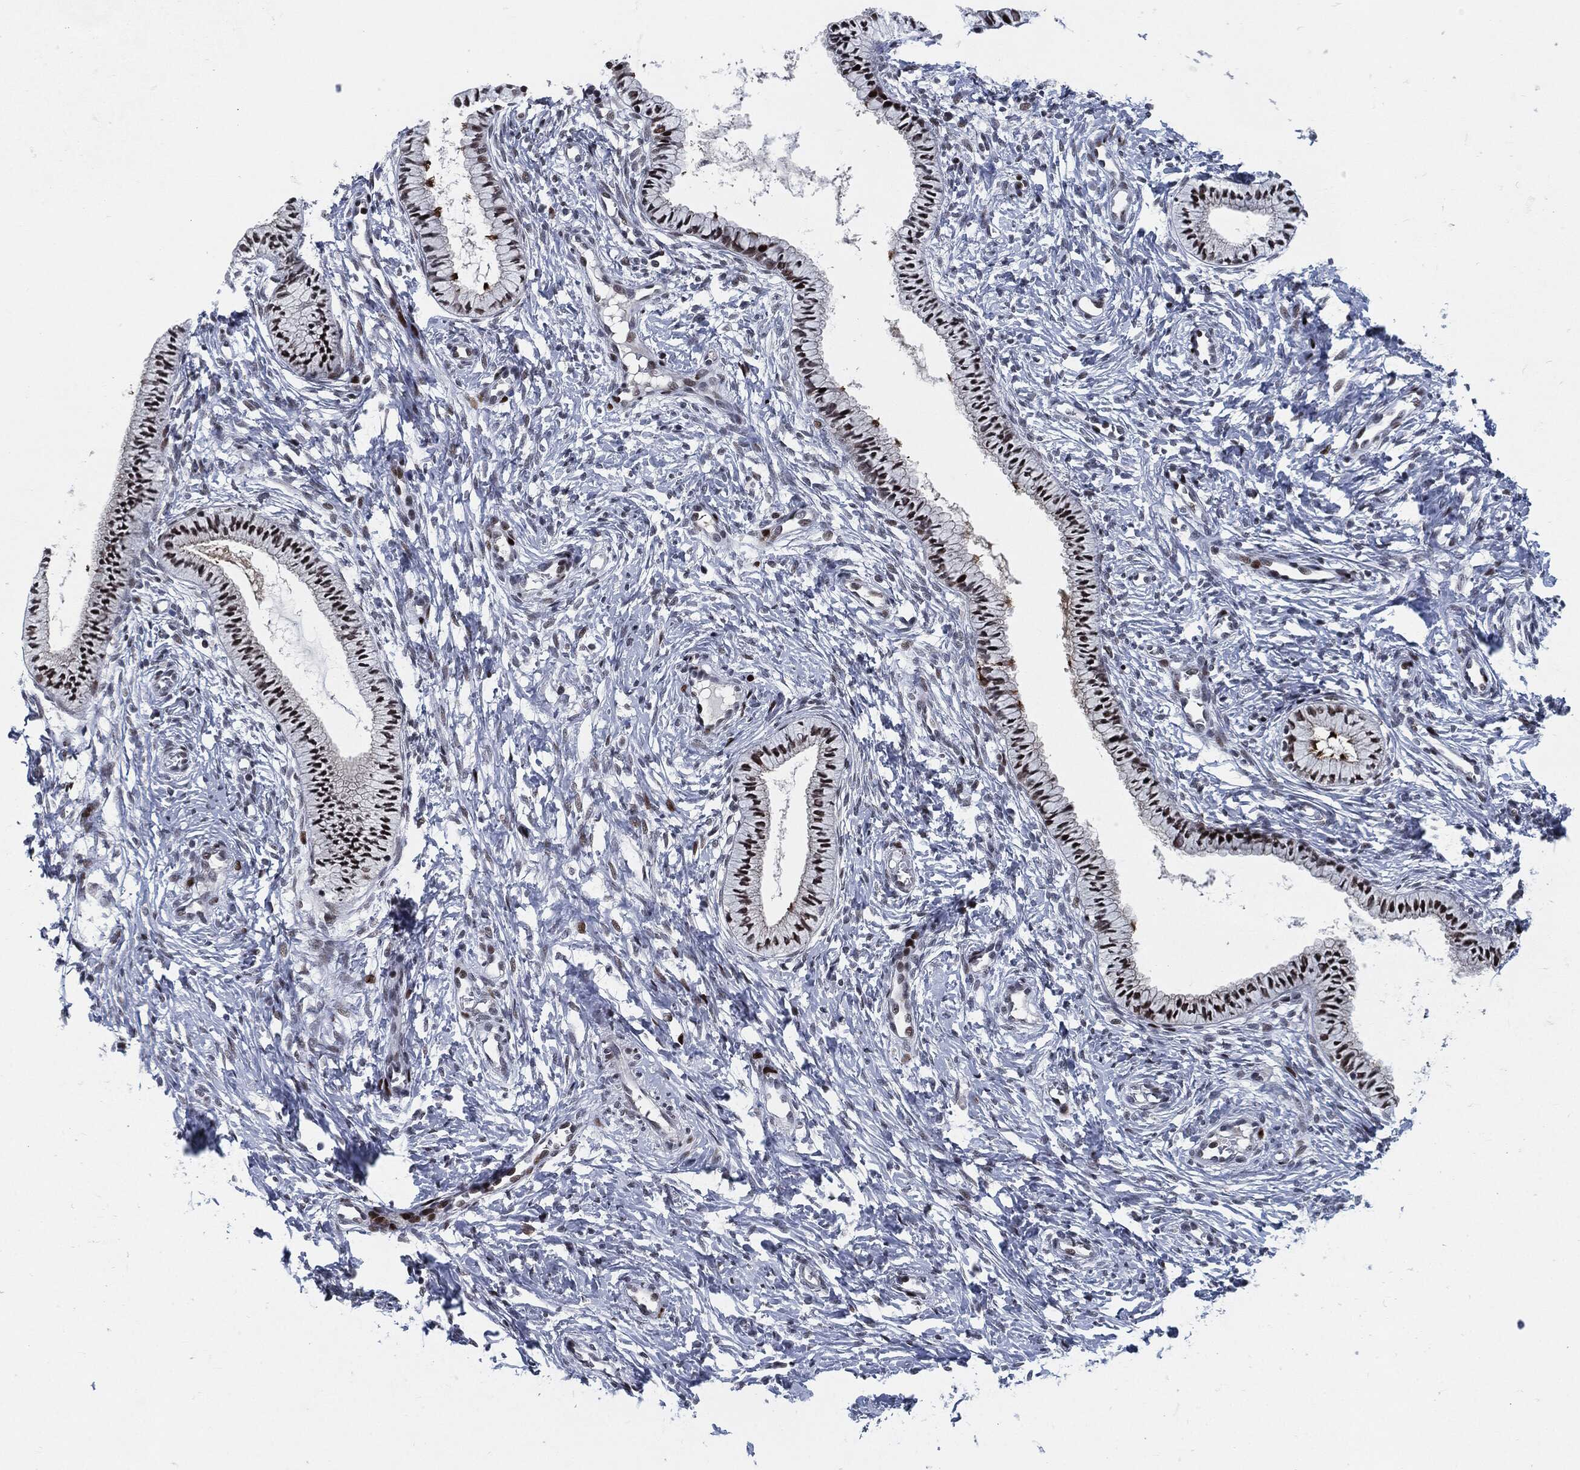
{"staining": {"intensity": "strong", "quantity": ">75%", "location": "nuclear"}, "tissue": "cervix", "cell_type": "Glandular cells", "image_type": "normal", "snomed": [{"axis": "morphology", "description": "Normal tissue, NOS"}, {"axis": "topography", "description": "Cervix"}], "caption": "Normal cervix was stained to show a protein in brown. There is high levels of strong nuclear staining in approximately >75% of glandular cells. (DAB = brown stain, brightfield microscopy at high magnification).", "gene": "AKT2", "patient": {"sex": "female", "age": 39}}